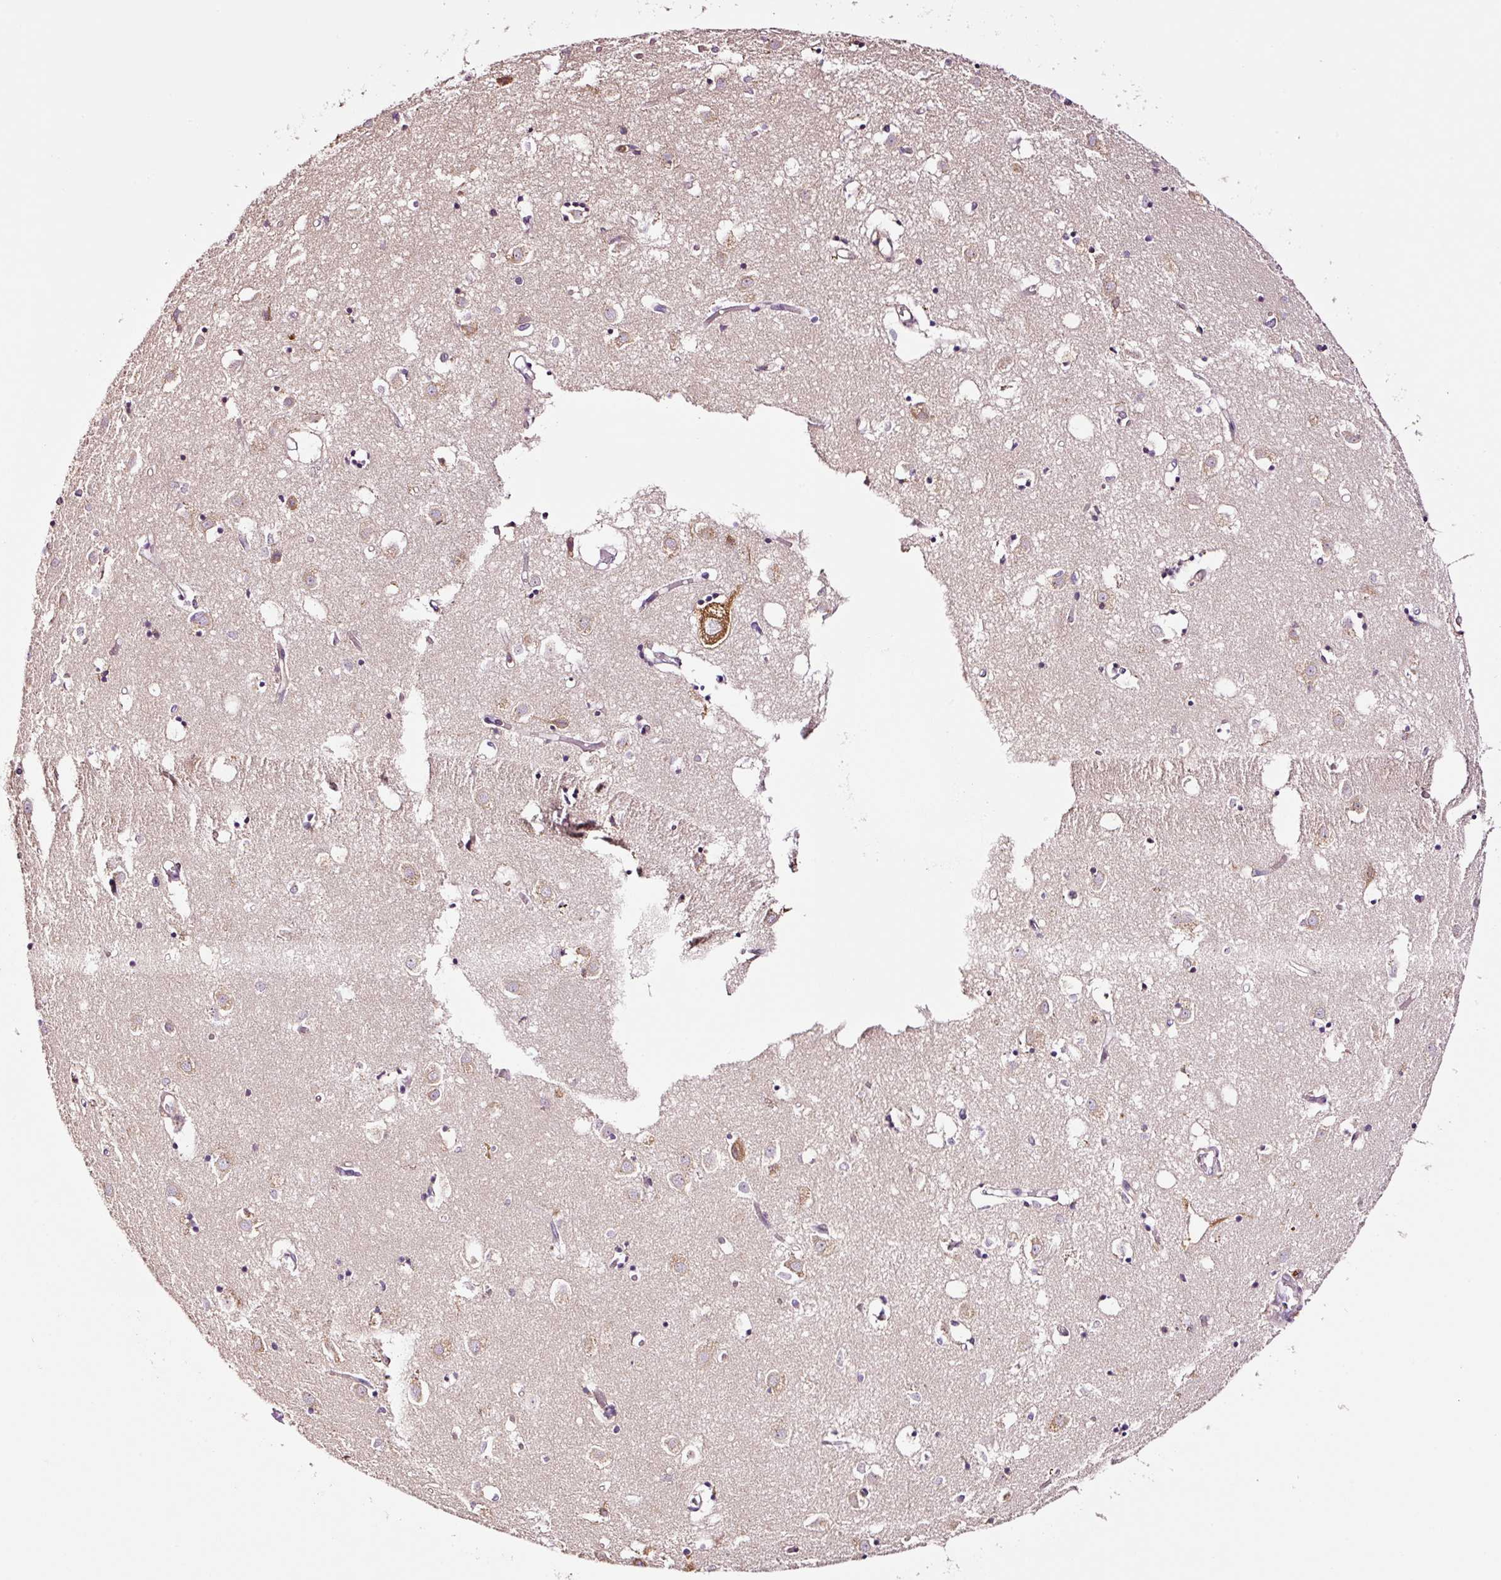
{"staining": {"intensity": "moderate", "quantity": "<25%", "location": "cytoplasmic/membranous"}, "tissue": "caudate", "cell_type": "Glial cells", "image_type": "normal", "snomed": [{"axis": "morphology", "description": "Normal tissue, NOS"}, {"axis": "topography", "description": "Lateral ventricle wall"}], "caption": "Immunohistochemical staining of normal human caudate demonstrates low levels of moderate cytoplasmic/membranous expression in about <25% of glial cells. (DAB (3,3'-diaminobenzidine) IHC with brightfield microscopy, high magnification).", "gene": "METAP1", "patient": {"sex": "male", "age": 70}}